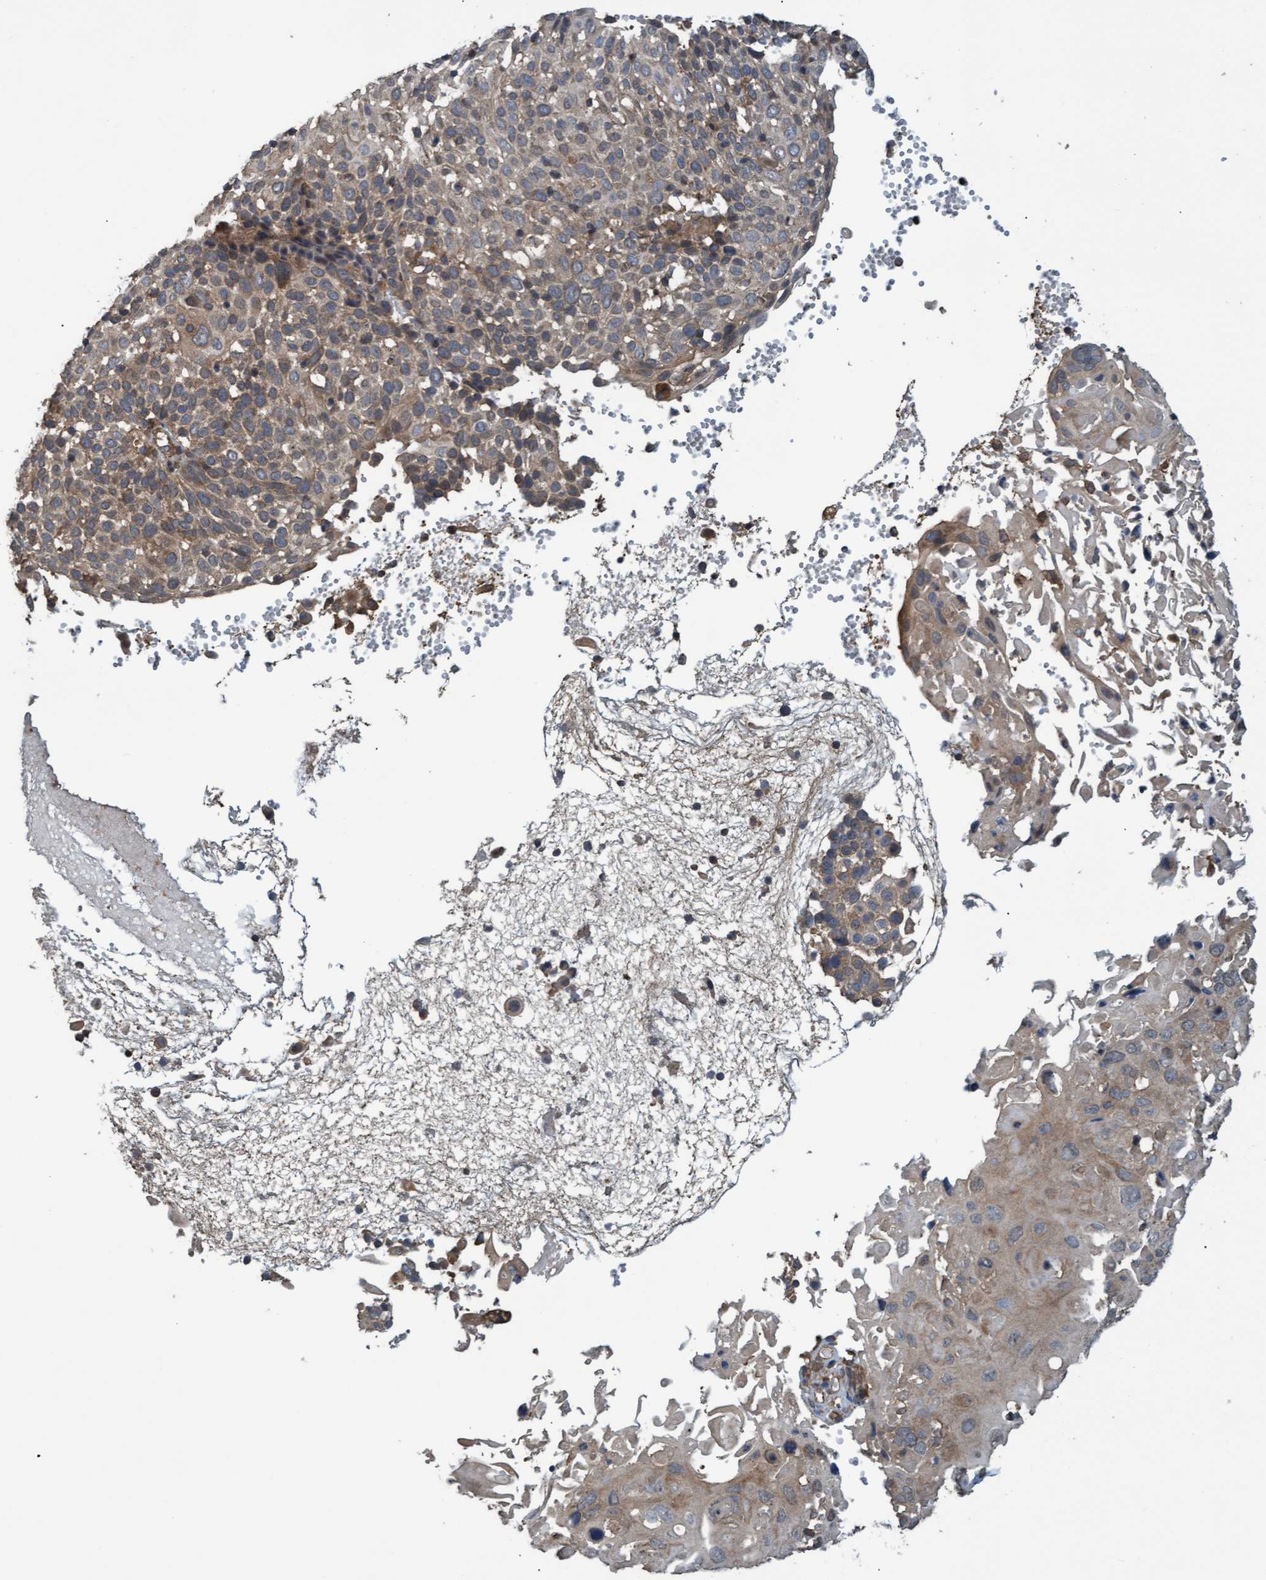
{"staining": {"intensity": "weak", "quantity": "25%-75%", "location": "cytoplasmic/membranous"}, "tissue": "cervical cancer", "cell_type": "Tumor cells", "image_type": "cancer", "snomed": [{"axis": "morphology", "description": "Squamous cell carcinoma, NOS"}, {"axis": "topography", "description": "Cervix"}], "caption": "High-power microscopy captured an immunohistochemistry image of cervical cancer, revealing weak cytoplasmic/membranous expression in approximately 25%-75% of tumor cells.", "gene": "GGT6", "patient": {"sex": "female", "age": 74}}